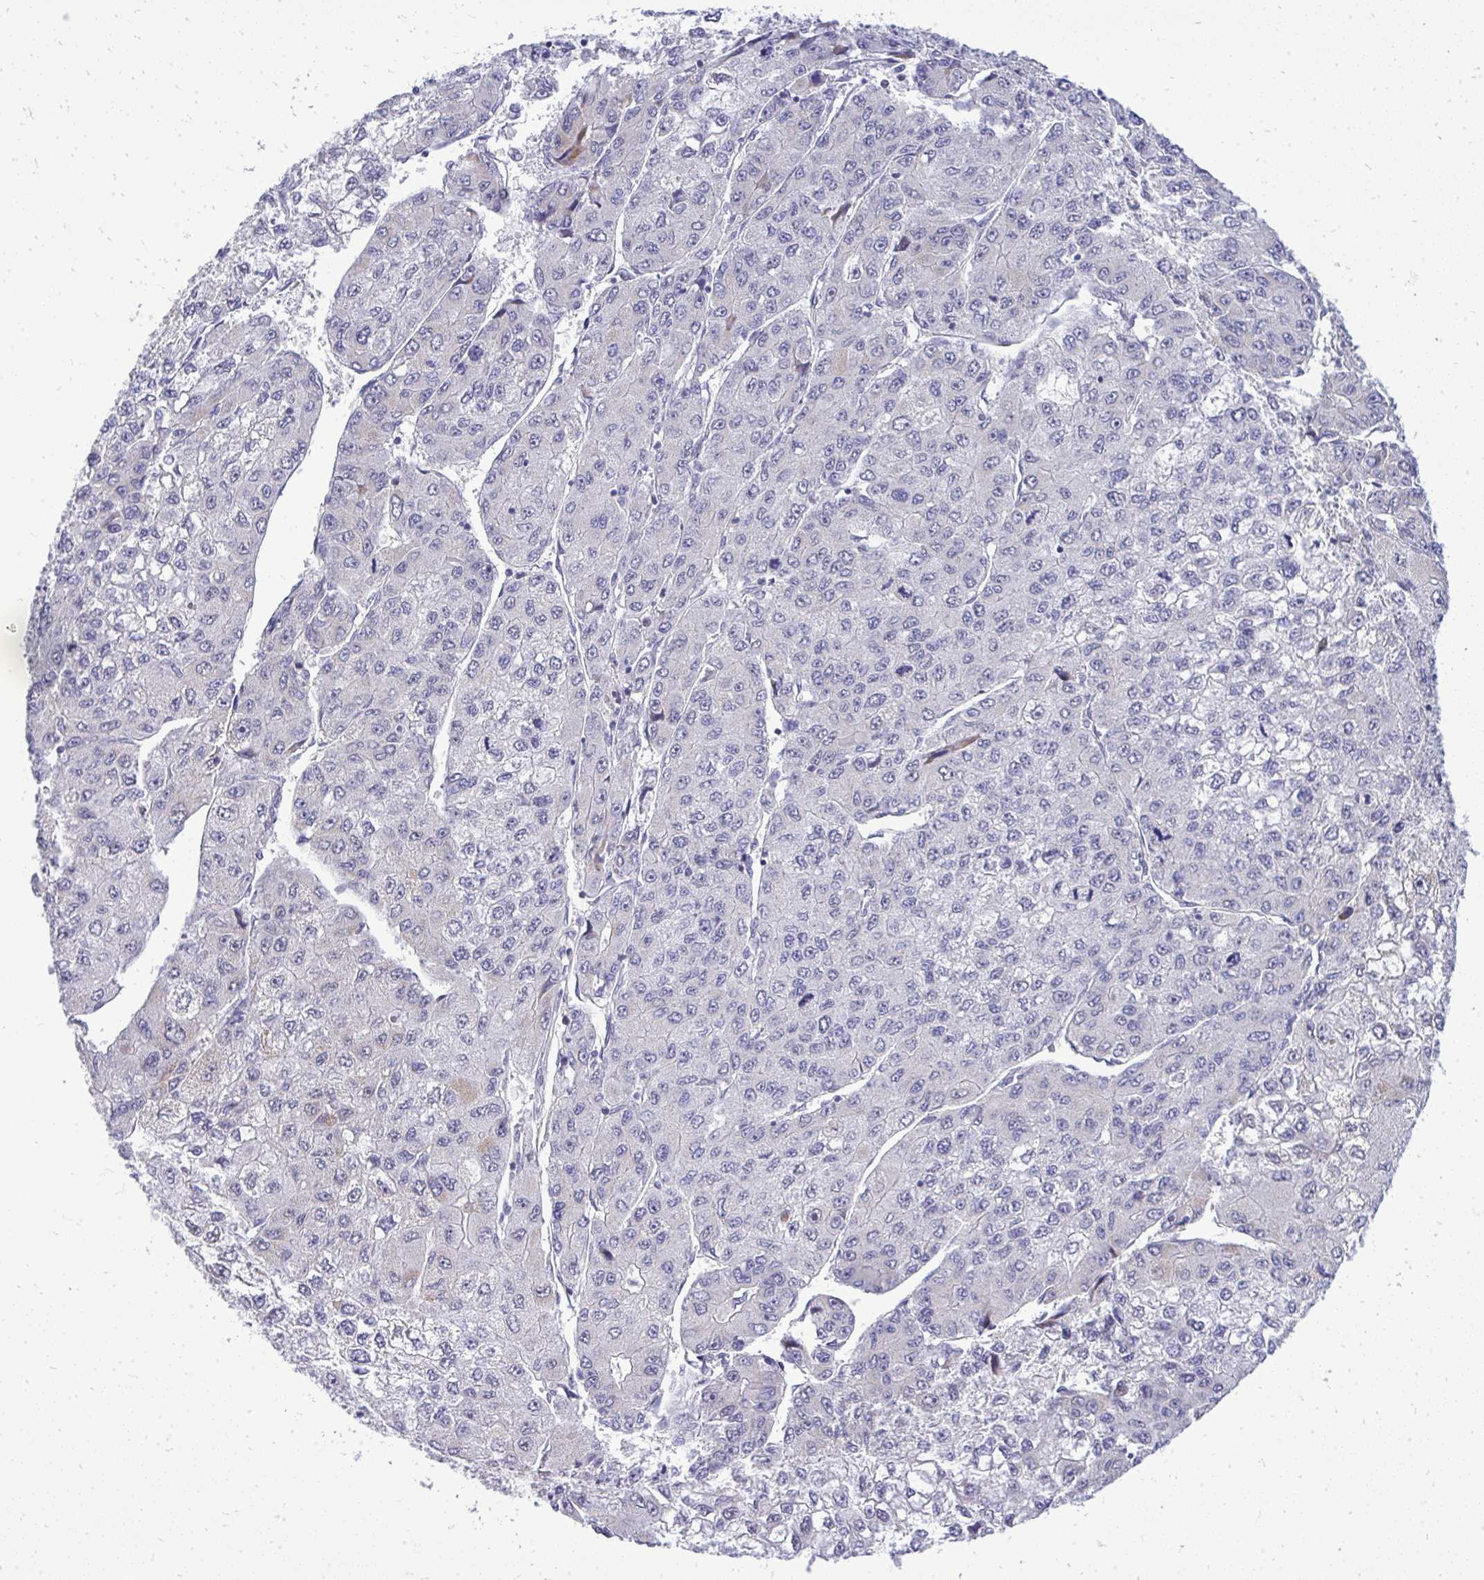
{"staining": {"intensity": "negative", "quantity": "none", "location": "none"}, "tissue": "liver cancer", "cell_type": "Tumor cells", "image_type": "cancer", "snomed": [{"axis": "morphology", "description": "Carcinoma, Hepatocellular, NOS"}, {"axis": "topography", "description": "Liver"}], "caption": "Hepatocellular carcinoma (liver) was stained to show a protein in brown. There is no significant staining in tumor cells. (DAB immunohistochemistry (IHC) with hematoxylin counter stain).", "gene": "OR8D1", "patient": {"sex": "female", "age": 66}}